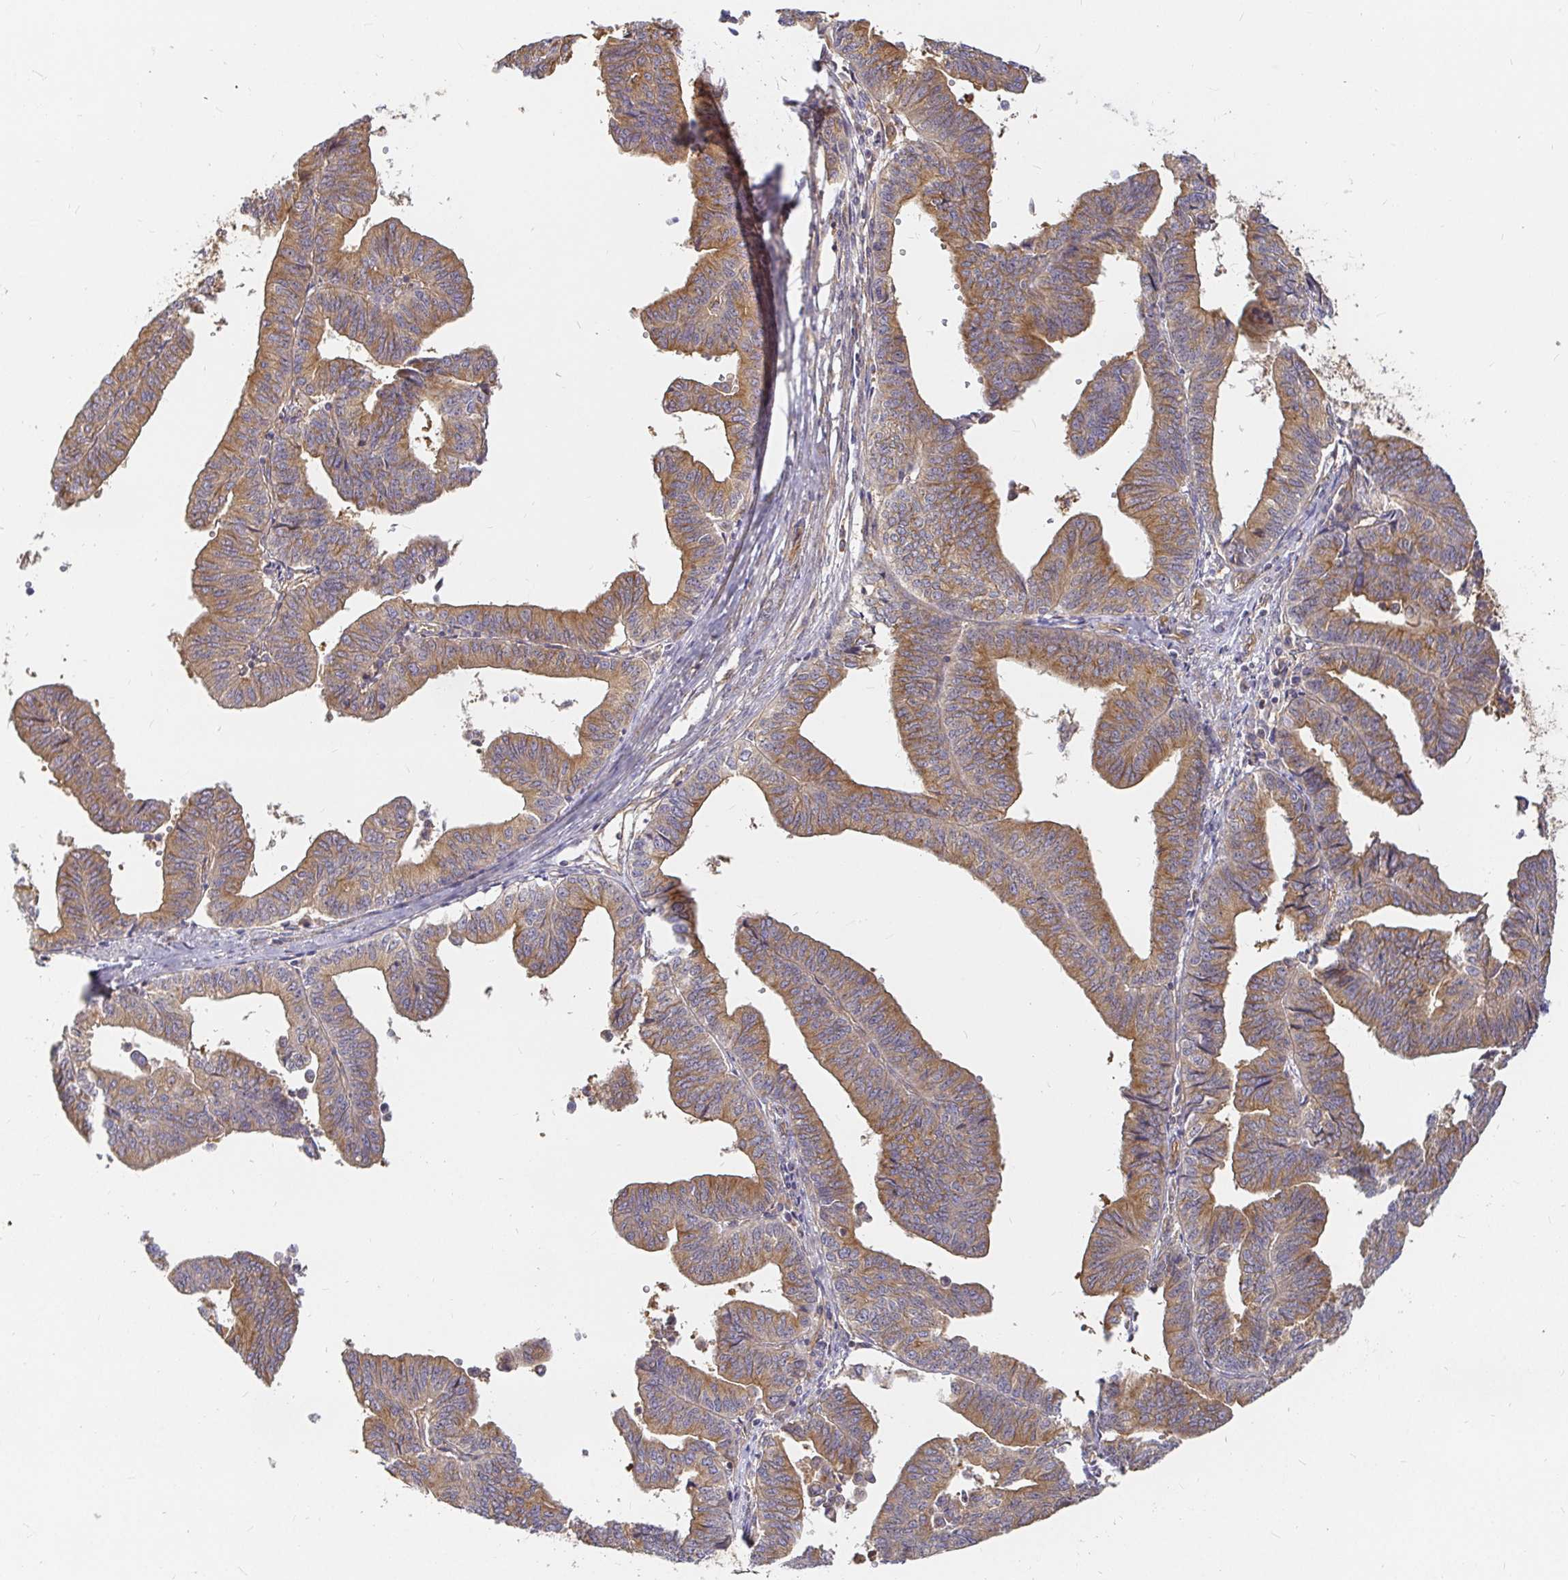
{"staining": {"intensity": "moderate", "quantity": ">75%", "location": "cytoplasmic/membranous"}, "tissue": "endometrial cancer", "cell_type": "Tumor cells", "image_type": "cancer", "snomed": [{"axis": "morphology", "description": "Adenocarcinoma, NOS"}, {"axis": "topography", "description": "Endometrium"}], "caption": "Immunohistochemical staining of endometrial adenocarcinoma shows medium levels of moderate cytoplasmic/membranous protein expression in about >75% of tumor cells.", "gene": "KIF5B", "patient": {"sex": "female", "age": 65}}